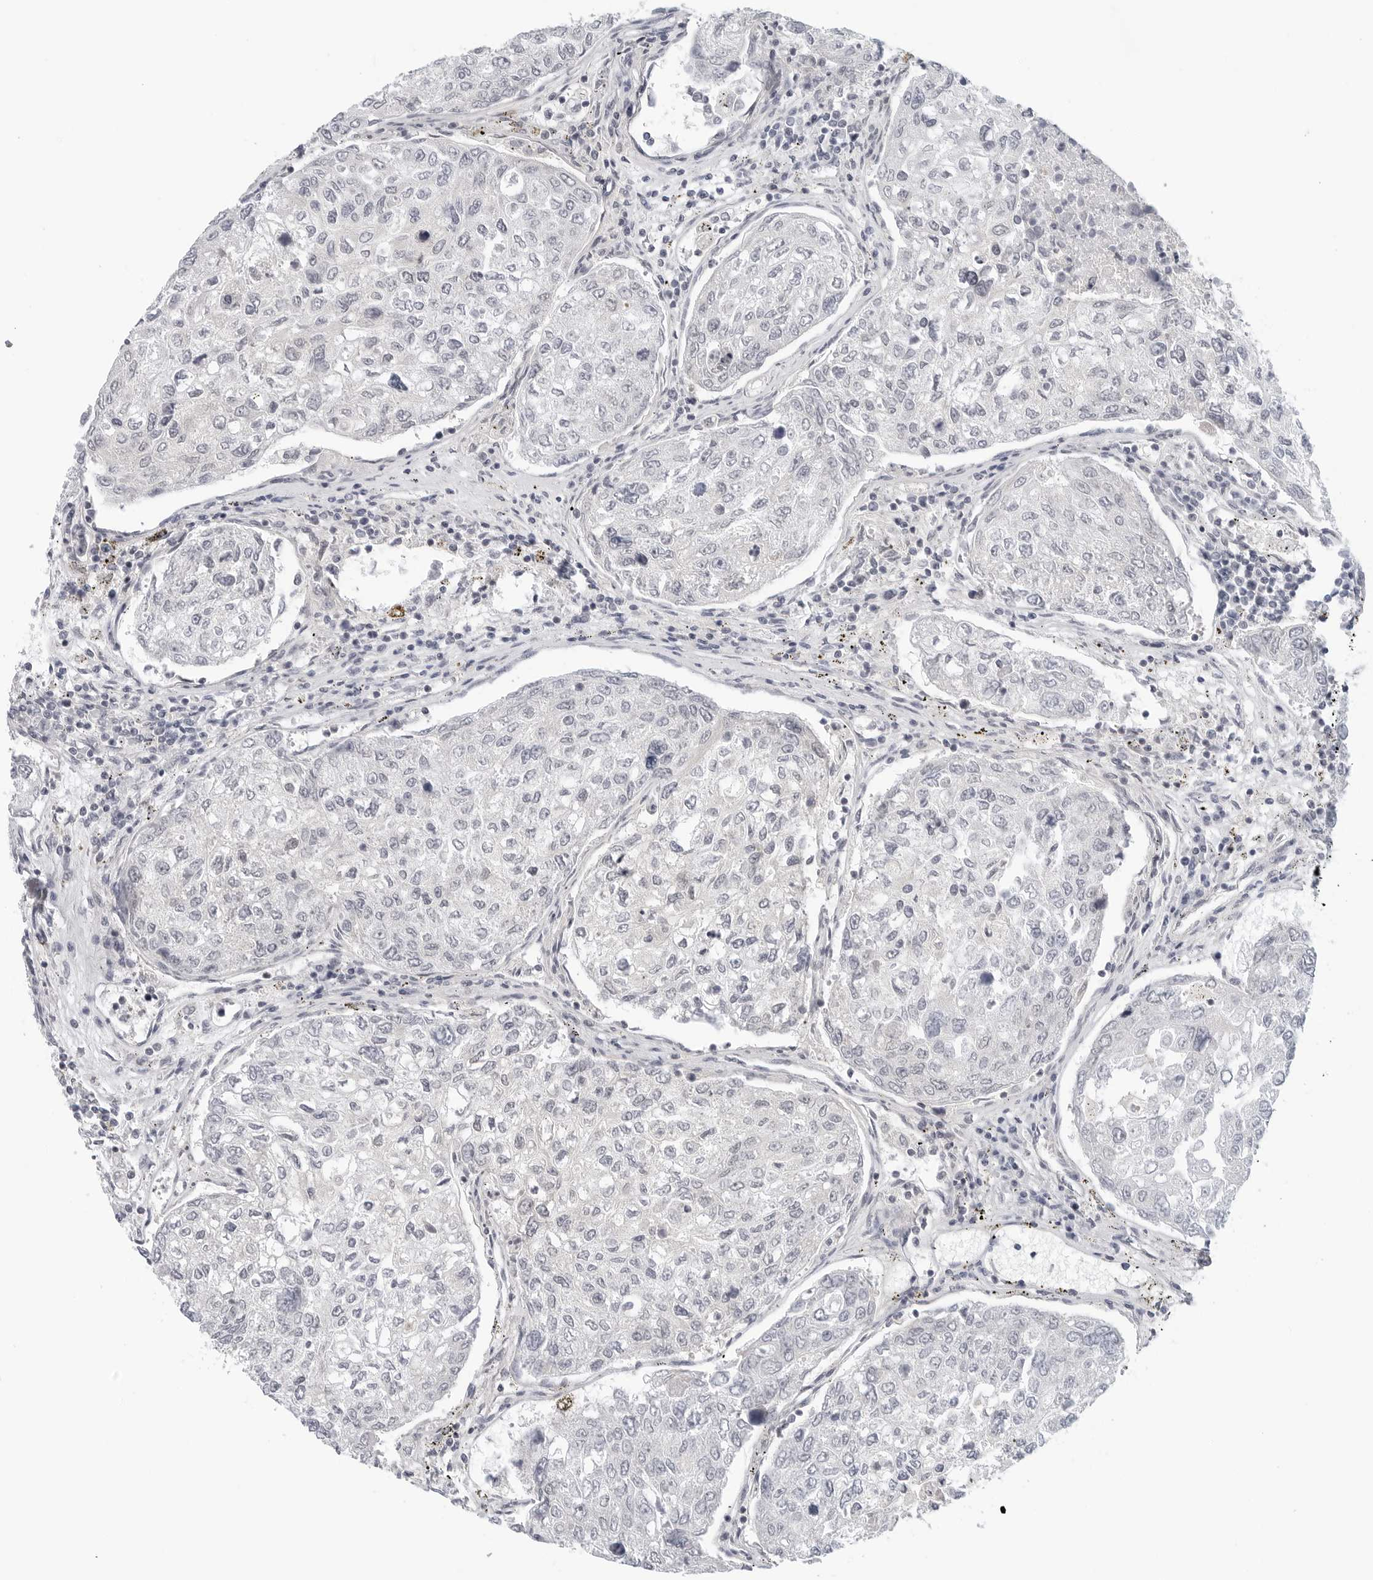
{"staining": {"intensity": "negative", "quantity": "none", "location": "none"}, "tissue": "urothelial cancer", "cell_type": "Tumor cells", "image_type": "cancer", "snomed": [{"axis": "morphology", "description": "Urothelial carcinoma, High grade"}, {"axis": "topography", "description": "Lymph node"}, {"axis": "topography", "description": "Urinary bladder"}], "caption": "Urothelial cancer was stained to show a protein in brown. There is no significant expression in tumor cells.", "gene": "STXBP3", "patient": {"sex": "male", "age": 51}}